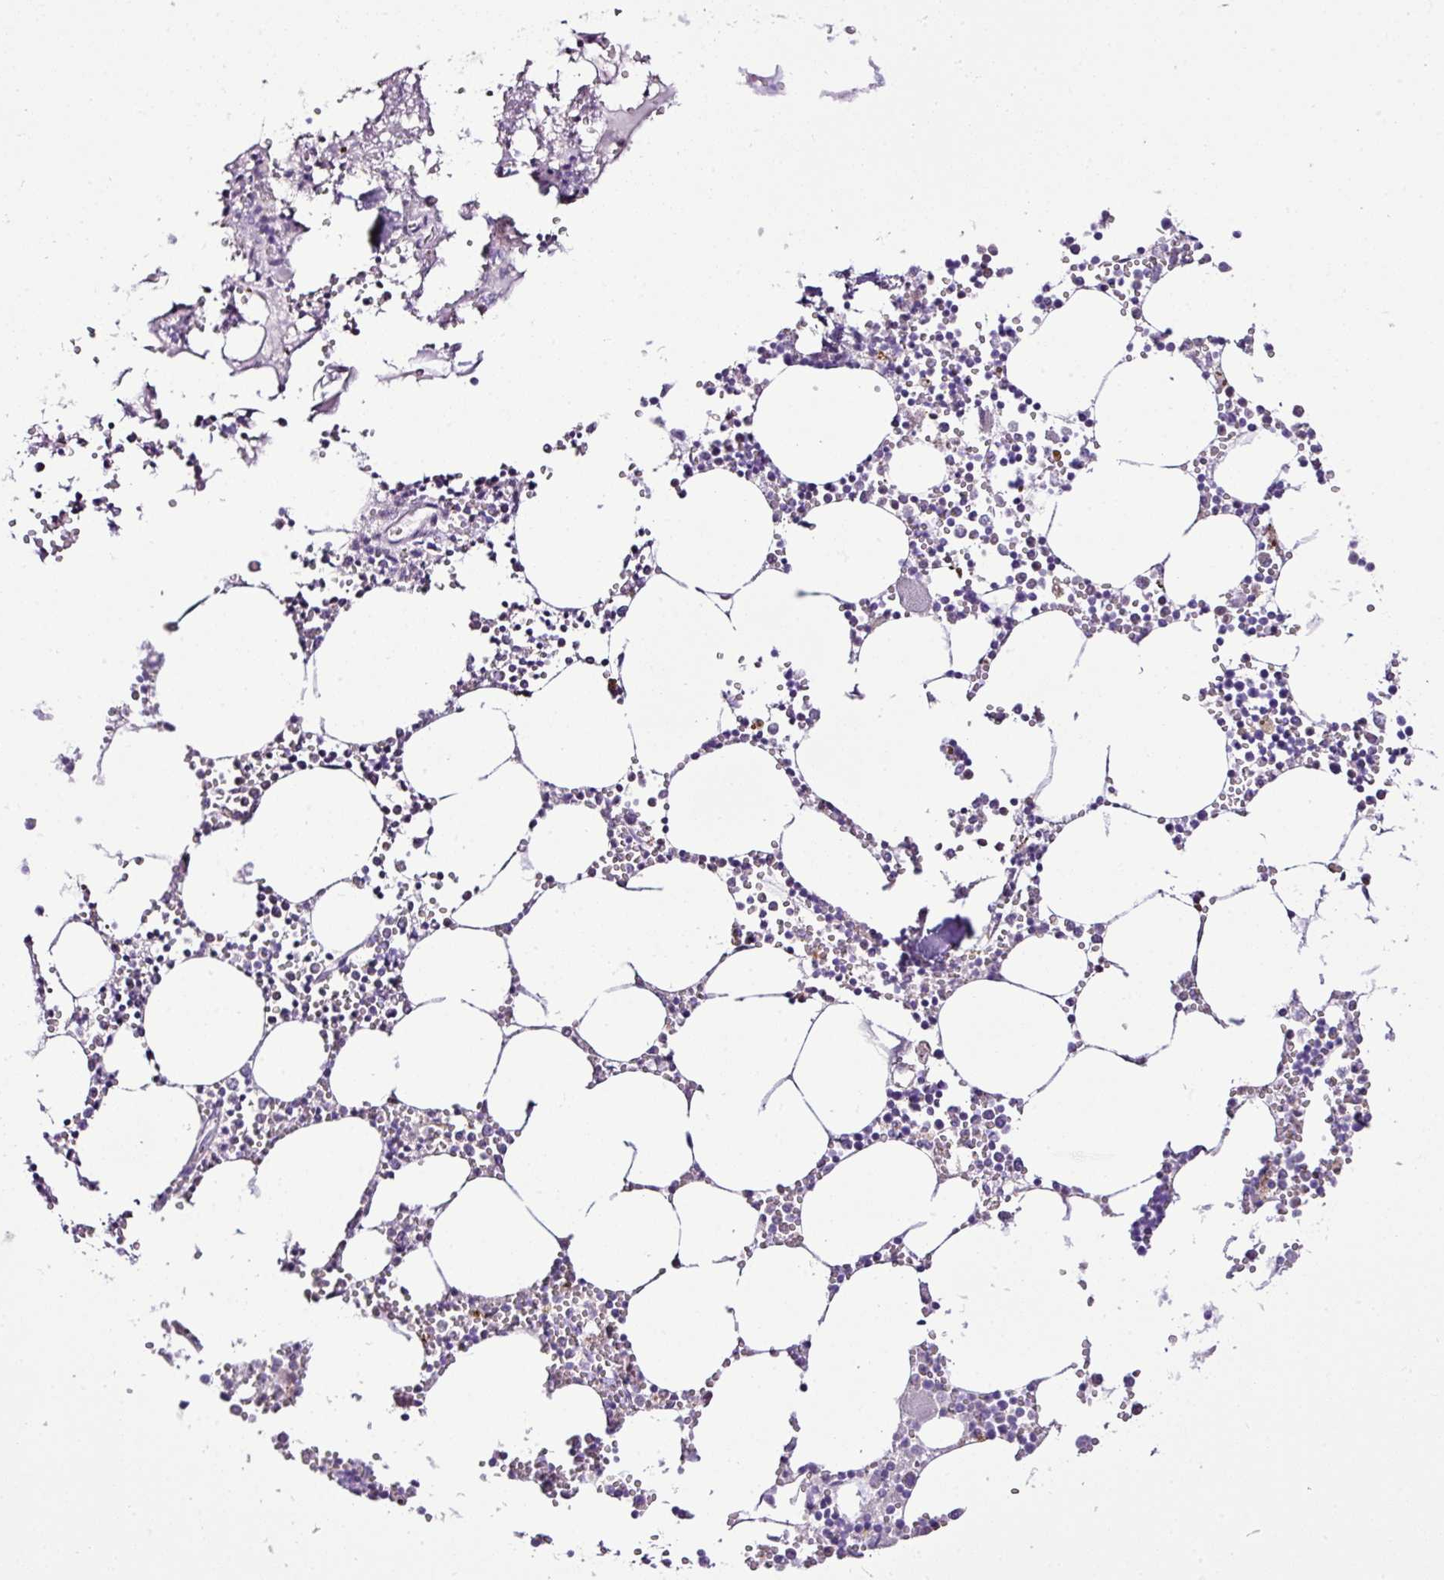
{"staining": {"intensity": "negative", "quantity": "none", "location": "none"}, "tissue": "bone marrow", "cell_type": "Hematopoietic cells", "image_type": "normal", "snomed": [{"axis": "morphology", "description": "Normal tissue, NOS"}, {"axis": "topography", "description": "Bone marrow"}], "caption": "The histopathology image demonstrates no significant positivity in hematopoietic cells of bone marrow. (DAB (3,3'-diaminobenzidine) immunohistochemistry, high magnification).", "gene": "ESR1", "patient": {"sex": "male", "age": 54}}